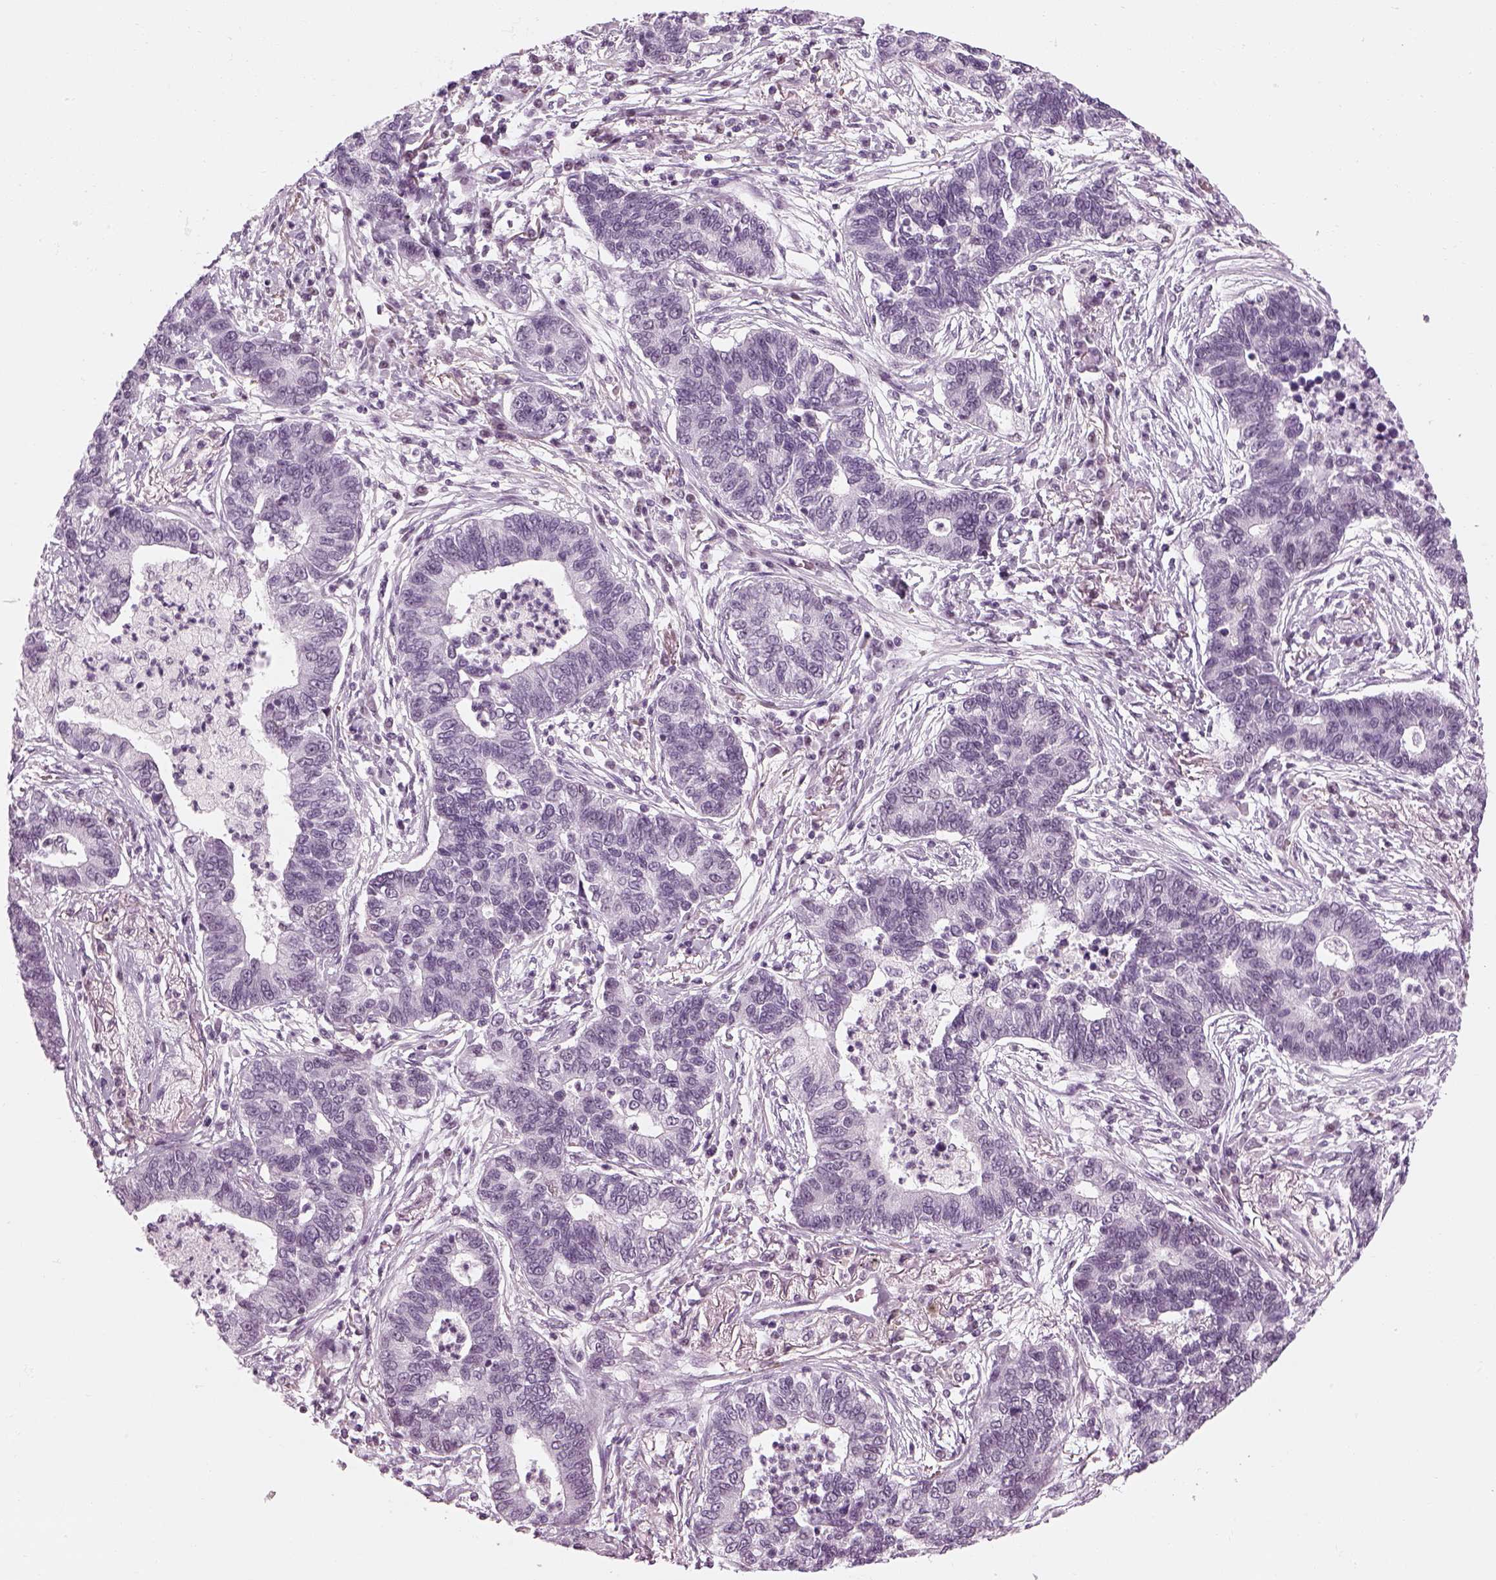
{"staining": {"intensity": "negative", "quantity": "none", "location": "none"}, "tissue": "lung cancer", "cell_type": "Tumor cells", "image_type": "cancer", "snomed": [{"axis": "morphology", "description": "Adenocarcinoma, NOS"}, {"axis": "topography", "description": "Lung"}], "caption": "High magnification brightfield microscopy of lung cancer (adenocarcinoma) stained with DAB (brown) and counterstained with hematoxylin (blue): tumor cells show no significant staining.", "gene": "KCNG2", "patient": {"sex": "female", "age": 57}}